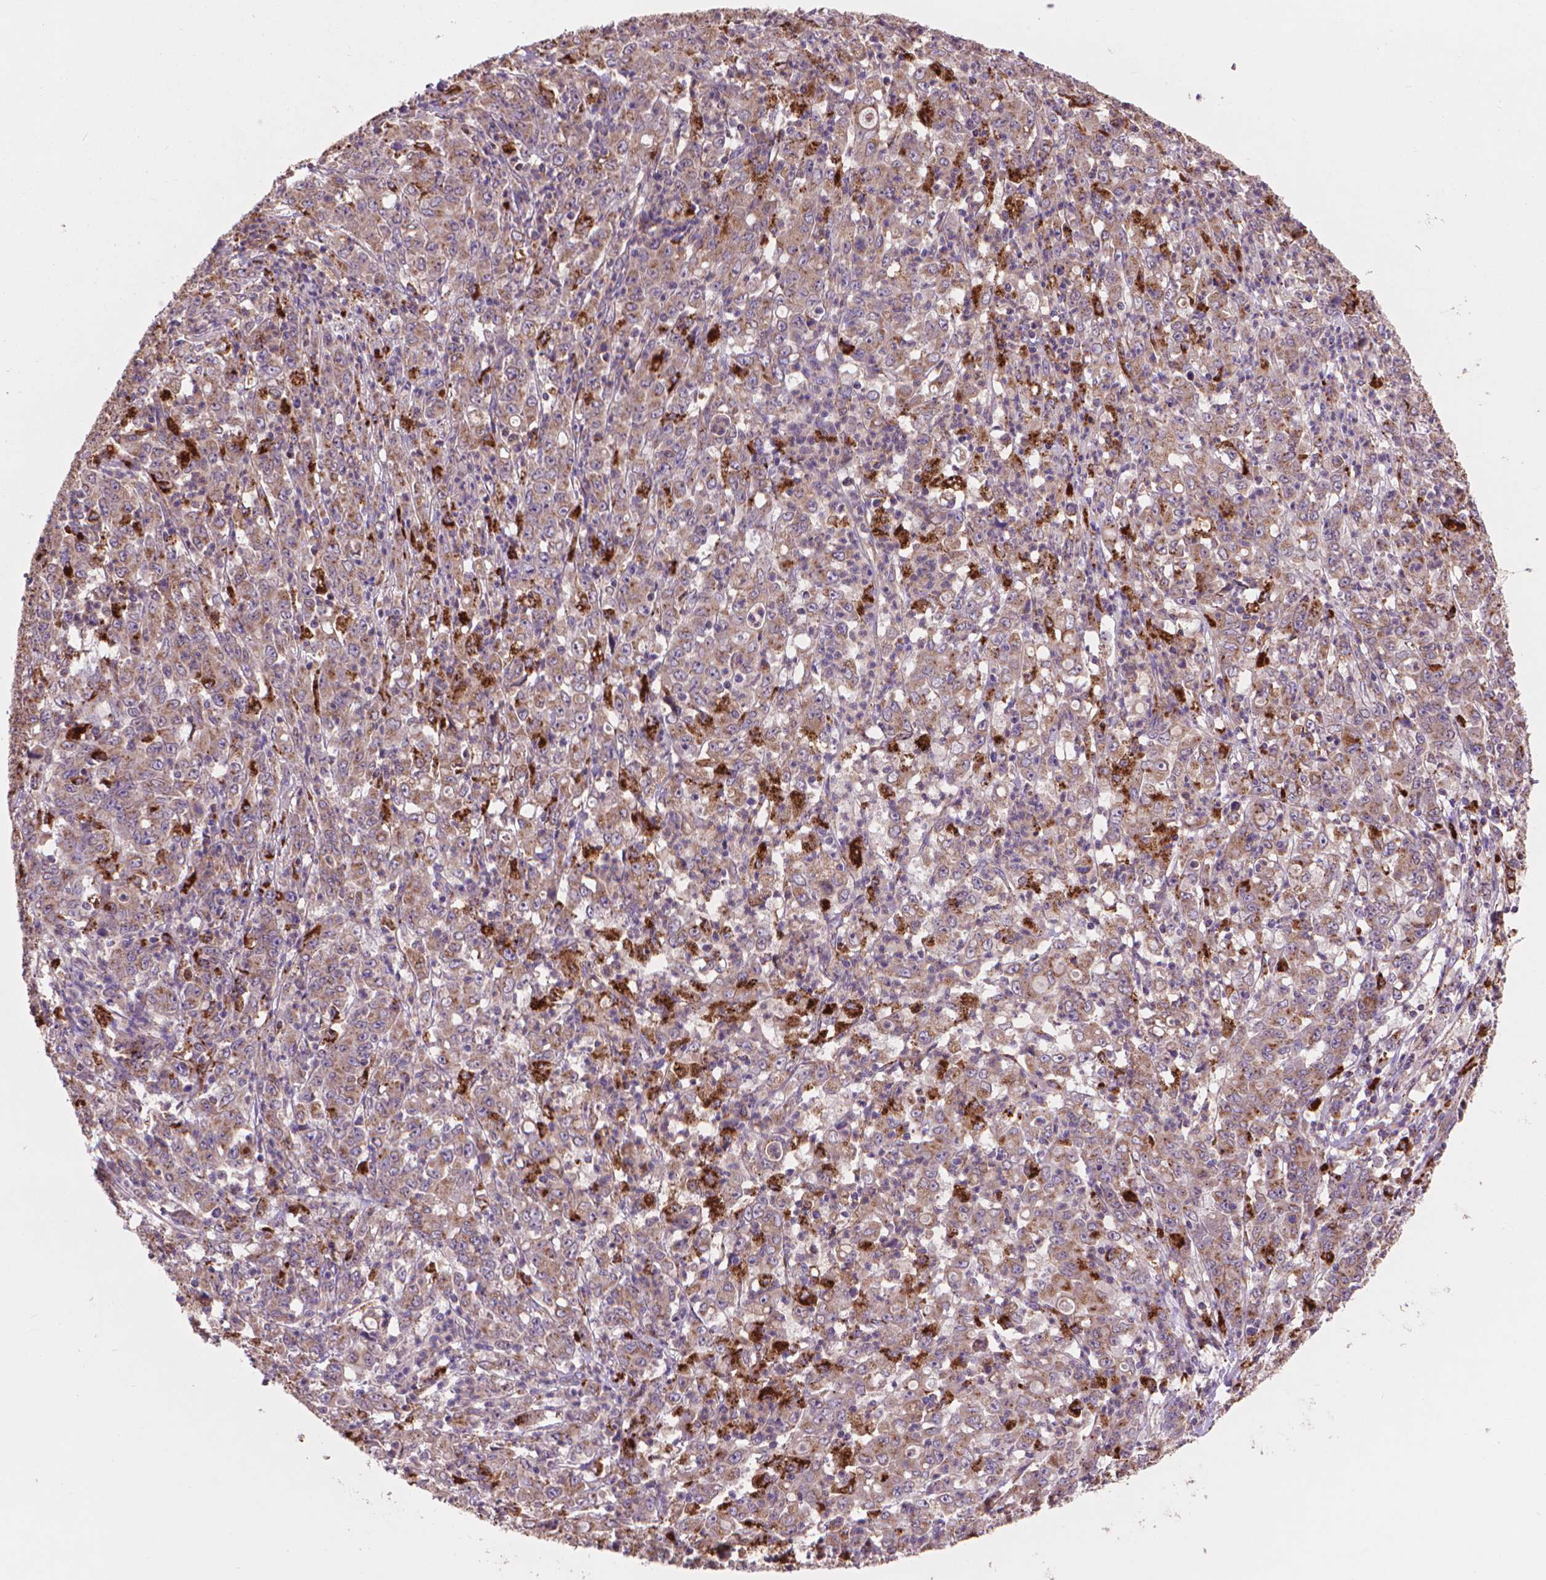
{"staining": {"intensity": "strong", "quantity": "25%-75%", "location": "cytoplasmic/membranous"}, "tissue": "stomach cancer", "cell_type": "Tumor cells", "image_type": "cancer", "snomed": [{"axis": "morphology", "description": "Adenocarcinoma, NOS"}, {"axis": "topography", "description": "Stomach, lower"}], "caption": "A brown stain labels strong cytoplasmic/membranous expression of a protein in human stomach cancer (adenocarcinoma) tumor cells.", "gene": "GLB1", "patient": {"sex": "female", "age": 71}}